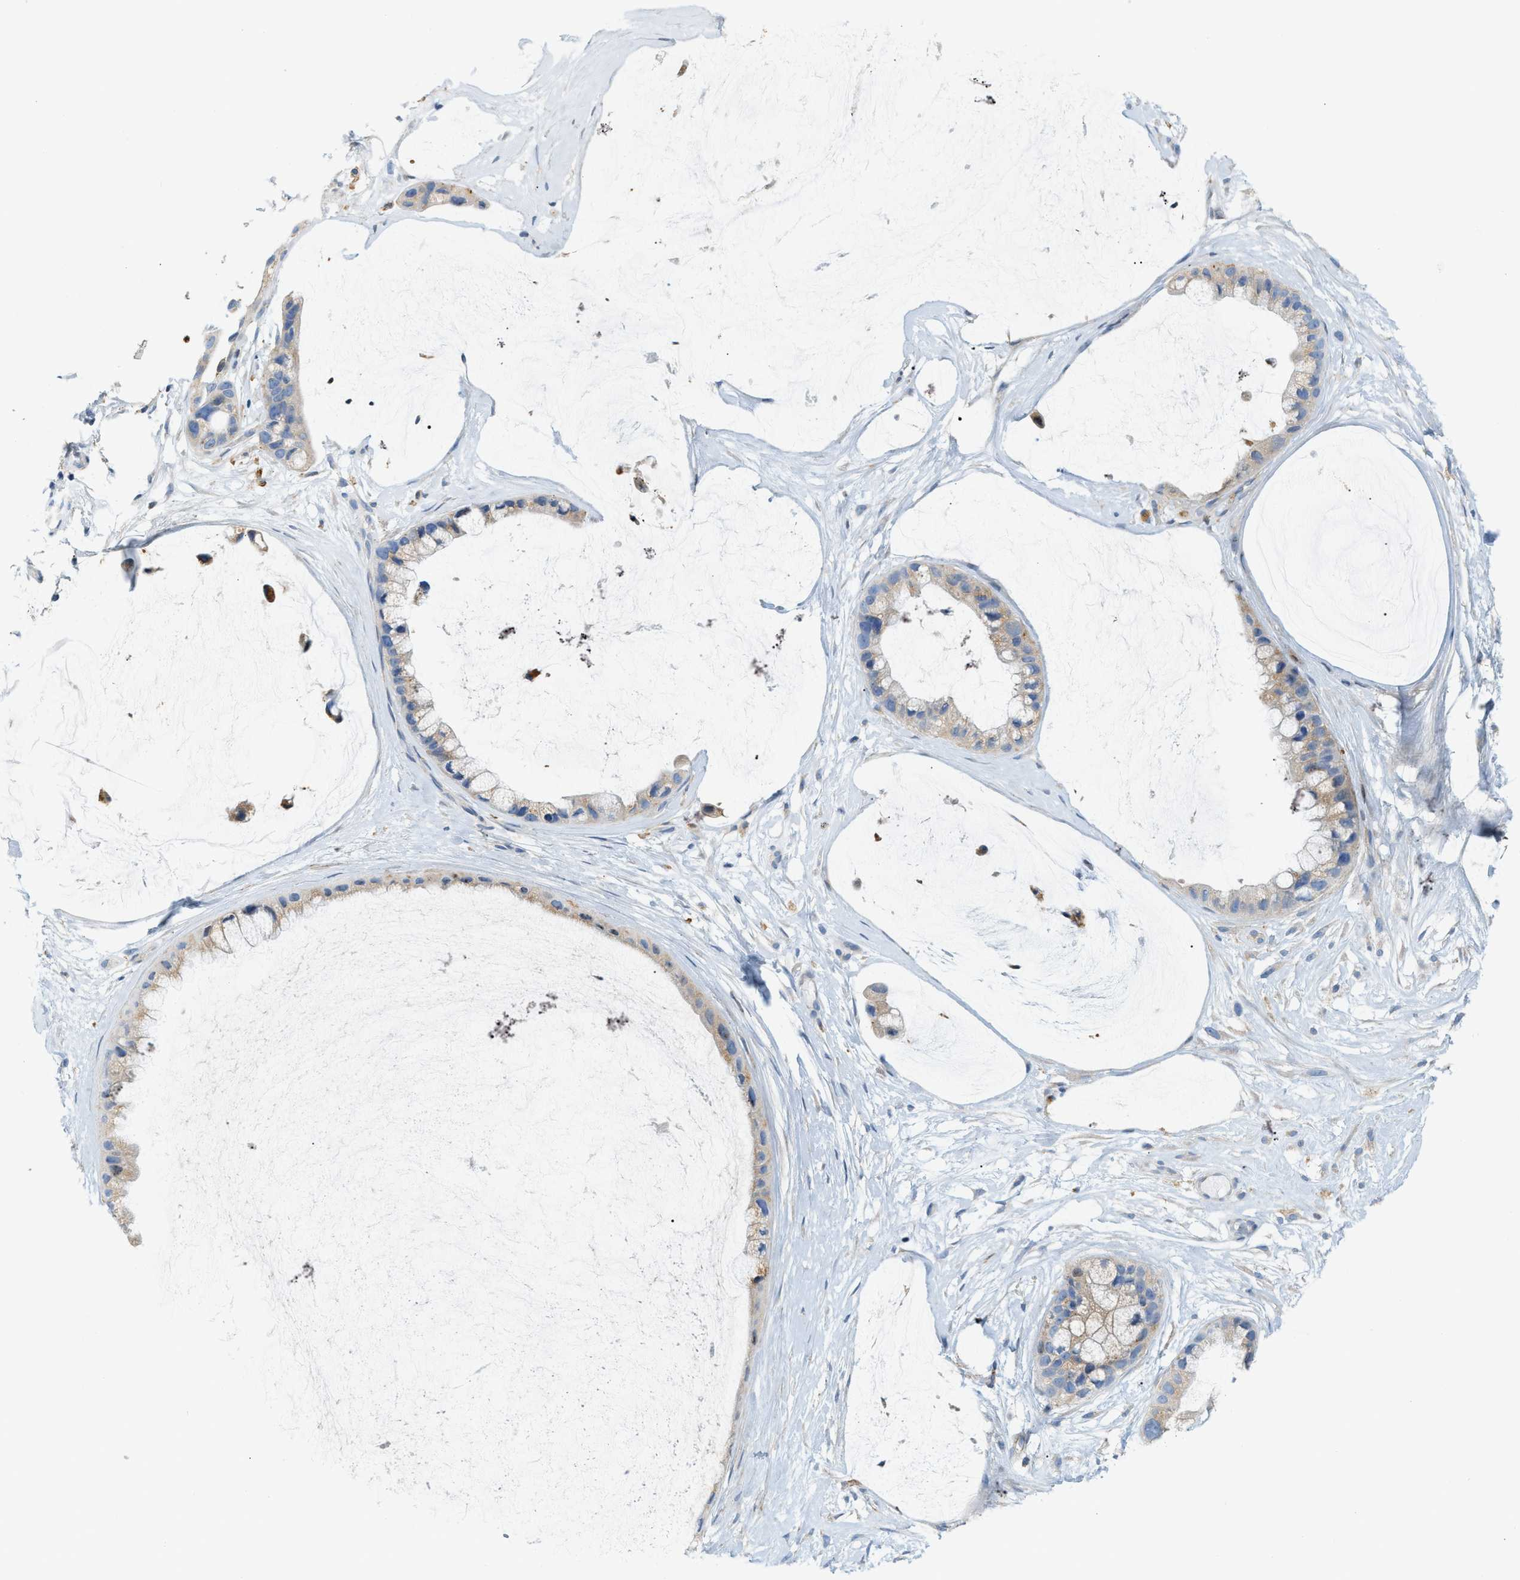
{"staining": {"intensity": "weak", "quantity": ">75%", "location": "cytoplasmic/membranous"}, "tissue": "ovarian cancer", "cell_type": "Tumor cells", "image_type": "cancer", "snomed": [{"axis": "morphology", "description": "Cystadenocarcinoma, mucinous, NOS"}, {"axis": "topography", "description": "Ovary"}], "caption": "Tumor cells reveal weak cytoplasmic/membranous positivity in approximately >75% of cells in mucinous cystadenocarcinoma (ovarian).", "gene": "LMBRD1", "patient": {"sex": "female", "age": 39}}